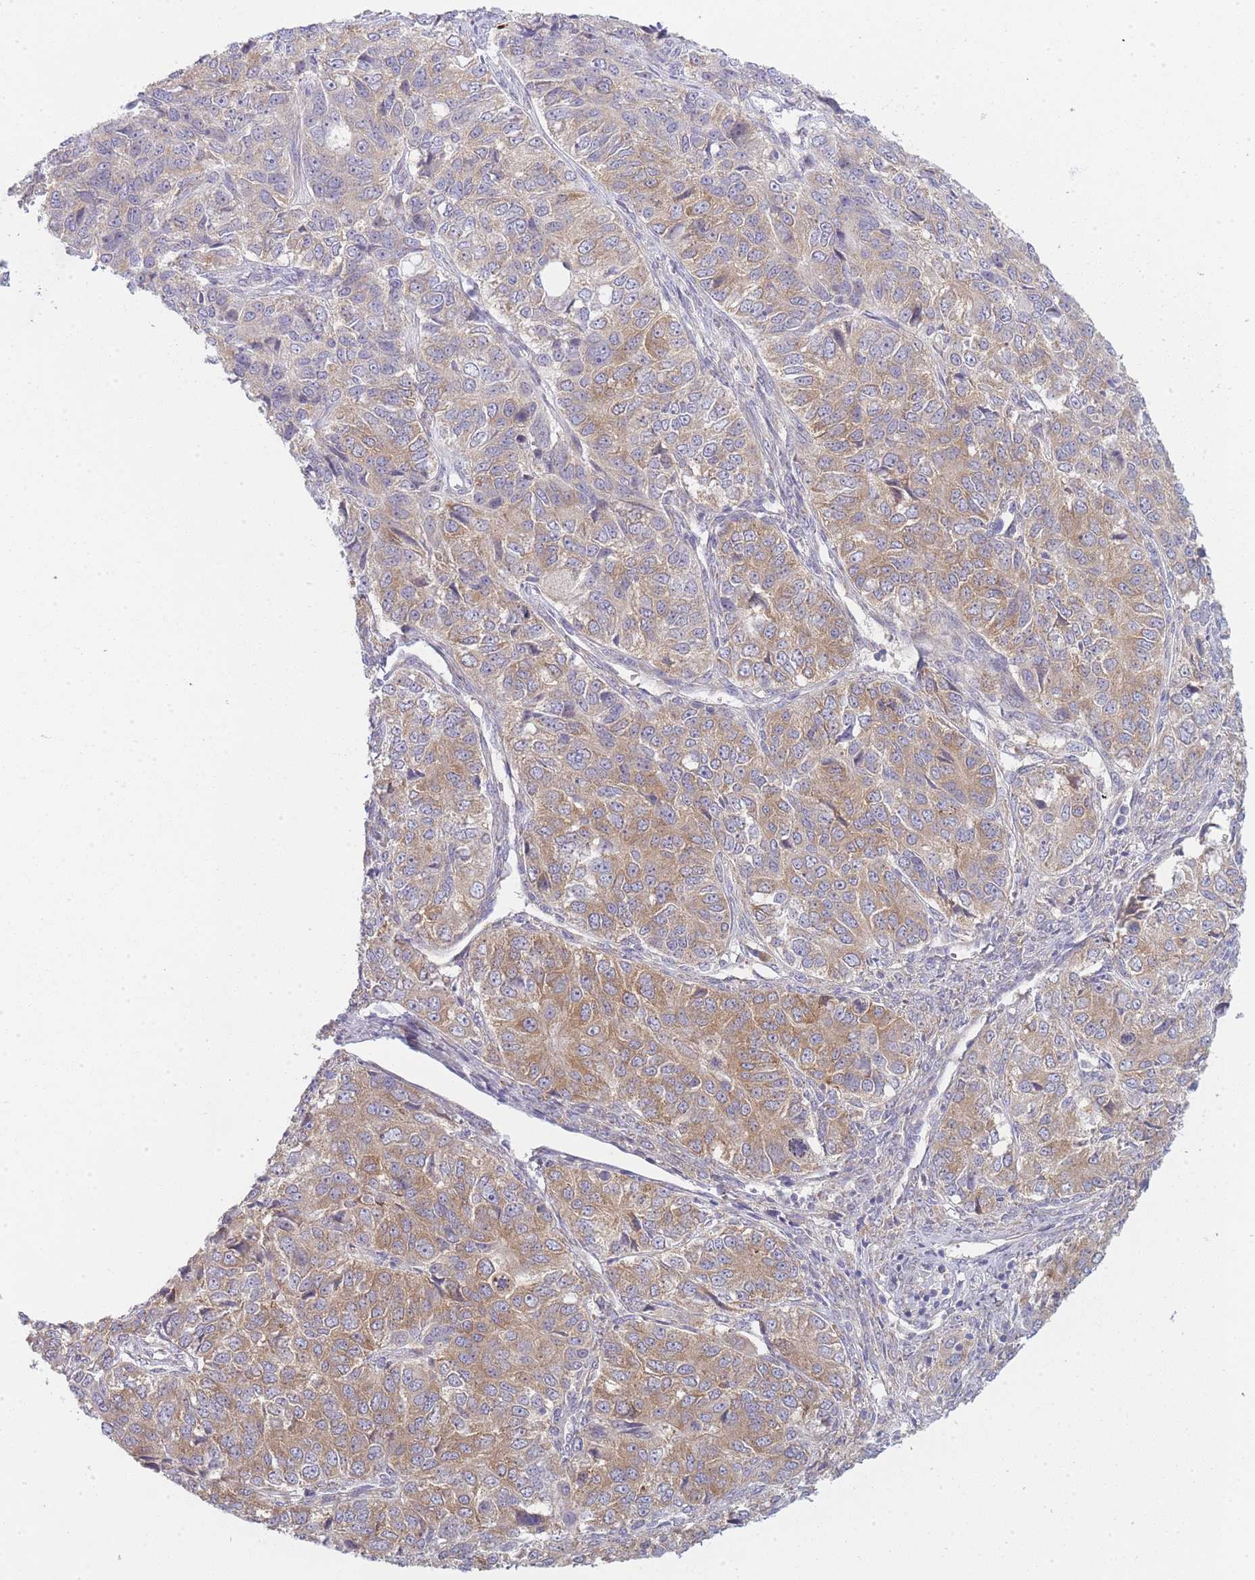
{"staining": {"intensity": "moderate", "quantity": ">75%", "location": "cytoplasmic/membranous"}, "tissue": "ovarian cancer", "cell_type": "Tumor cells", "image_type": "cancer", "snomed": [{"axis": "morphology", "description": "Carcinoma, endometroid"}, {"axis": "topography", "description": "Ovary"}], "caption": "Protein expression analysis of human endometroid carcinoma (ovarian) reveals moderate cytoplasmic/membranous staining in approximately >75% of tumor cells.", "gene": "OR5L2", "patient": {"sex": "female", "age": 51}}